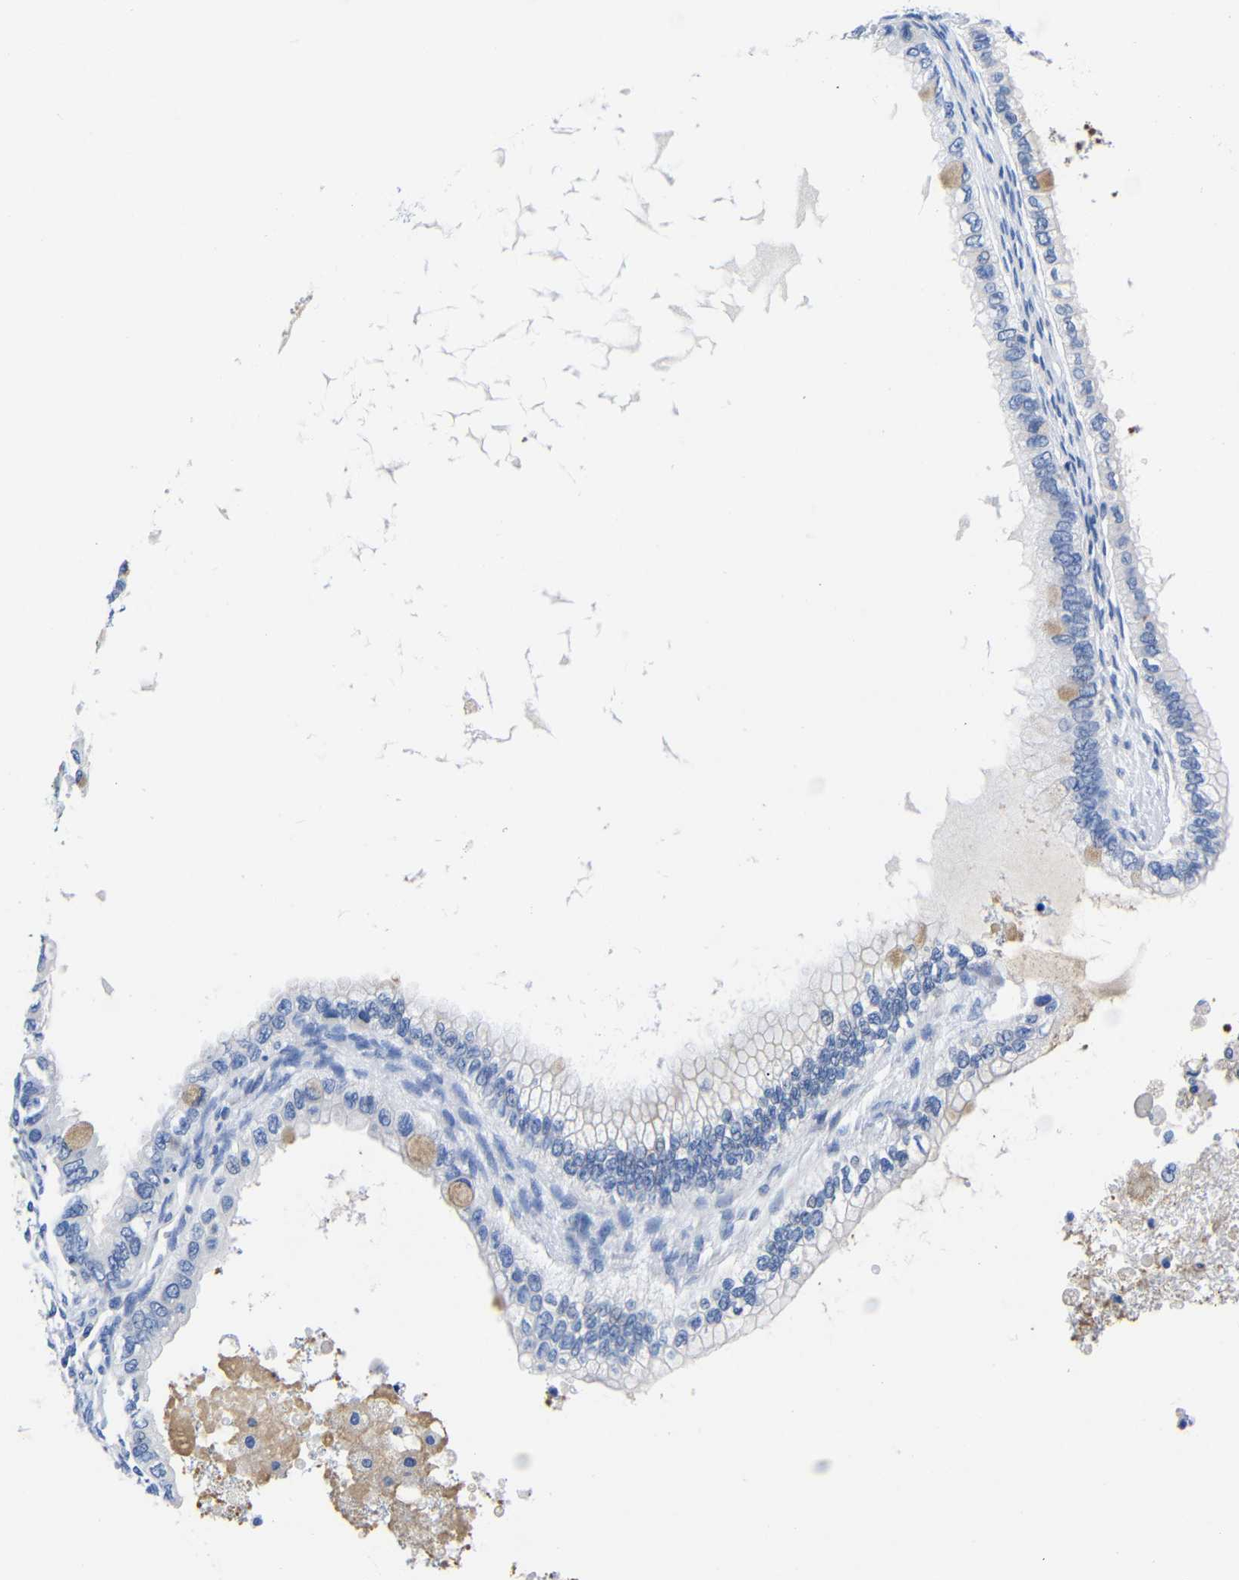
{"staining": {"intensity": "weak", "quantity": "<25%", "location": "cytoplasmic/membranous"}, "tissue": "ovarian cancer", "cell_type": "Tumor cells", "image_type": "cancer", "snomed": [{"axis": "morphology", "description": "Cystadenocarcinoma, mucinous, NOS"}, {"axis": "topography", "description": "Ovary"}], "caption": "A high-resolution histopathology image shows IHC staining of ovarian mucinous cystadenocarcinoma, which exhibits no significant expression in tumor cells.", "gene": "CLEC4G", "patient": {"sex": "female", "age": 80}}